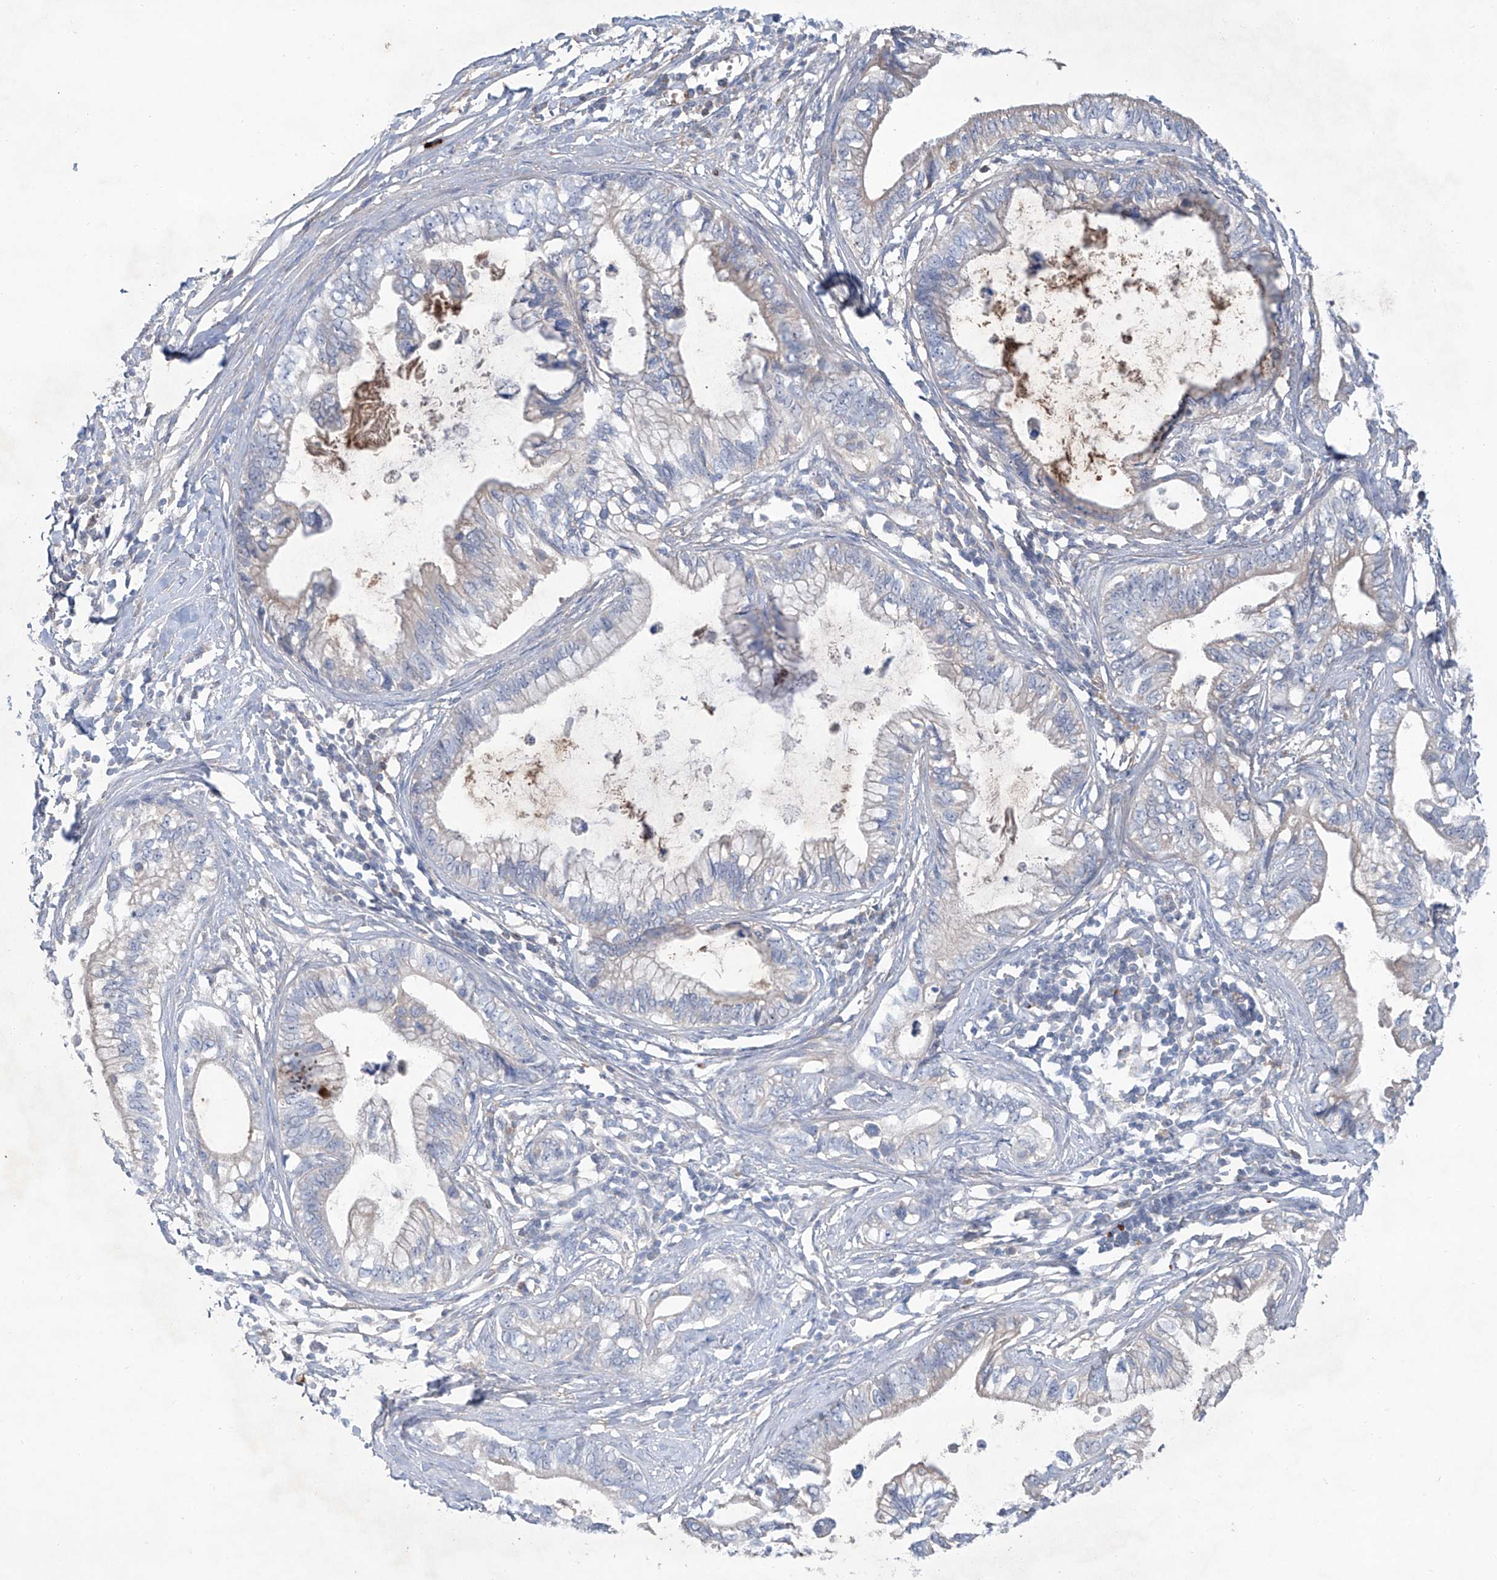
{"staining": {"intensity": "negative", "quantity": "none", "location": "none"}, "tissue": "pancreatic cancer", "cell_type": "Tumor cells", "image_type": "cancer", "snomed": [{"axis": "morphology", "description": "Adenocarcinoma, NOS"}, {"axis": "topography", "description": "Pancreas"}], "caption": "IHC of human pancreatic cancer reveals no positivity in tumor cells.", "gene": "SIX4", "patient": {"sex": "male", "age": 56}}